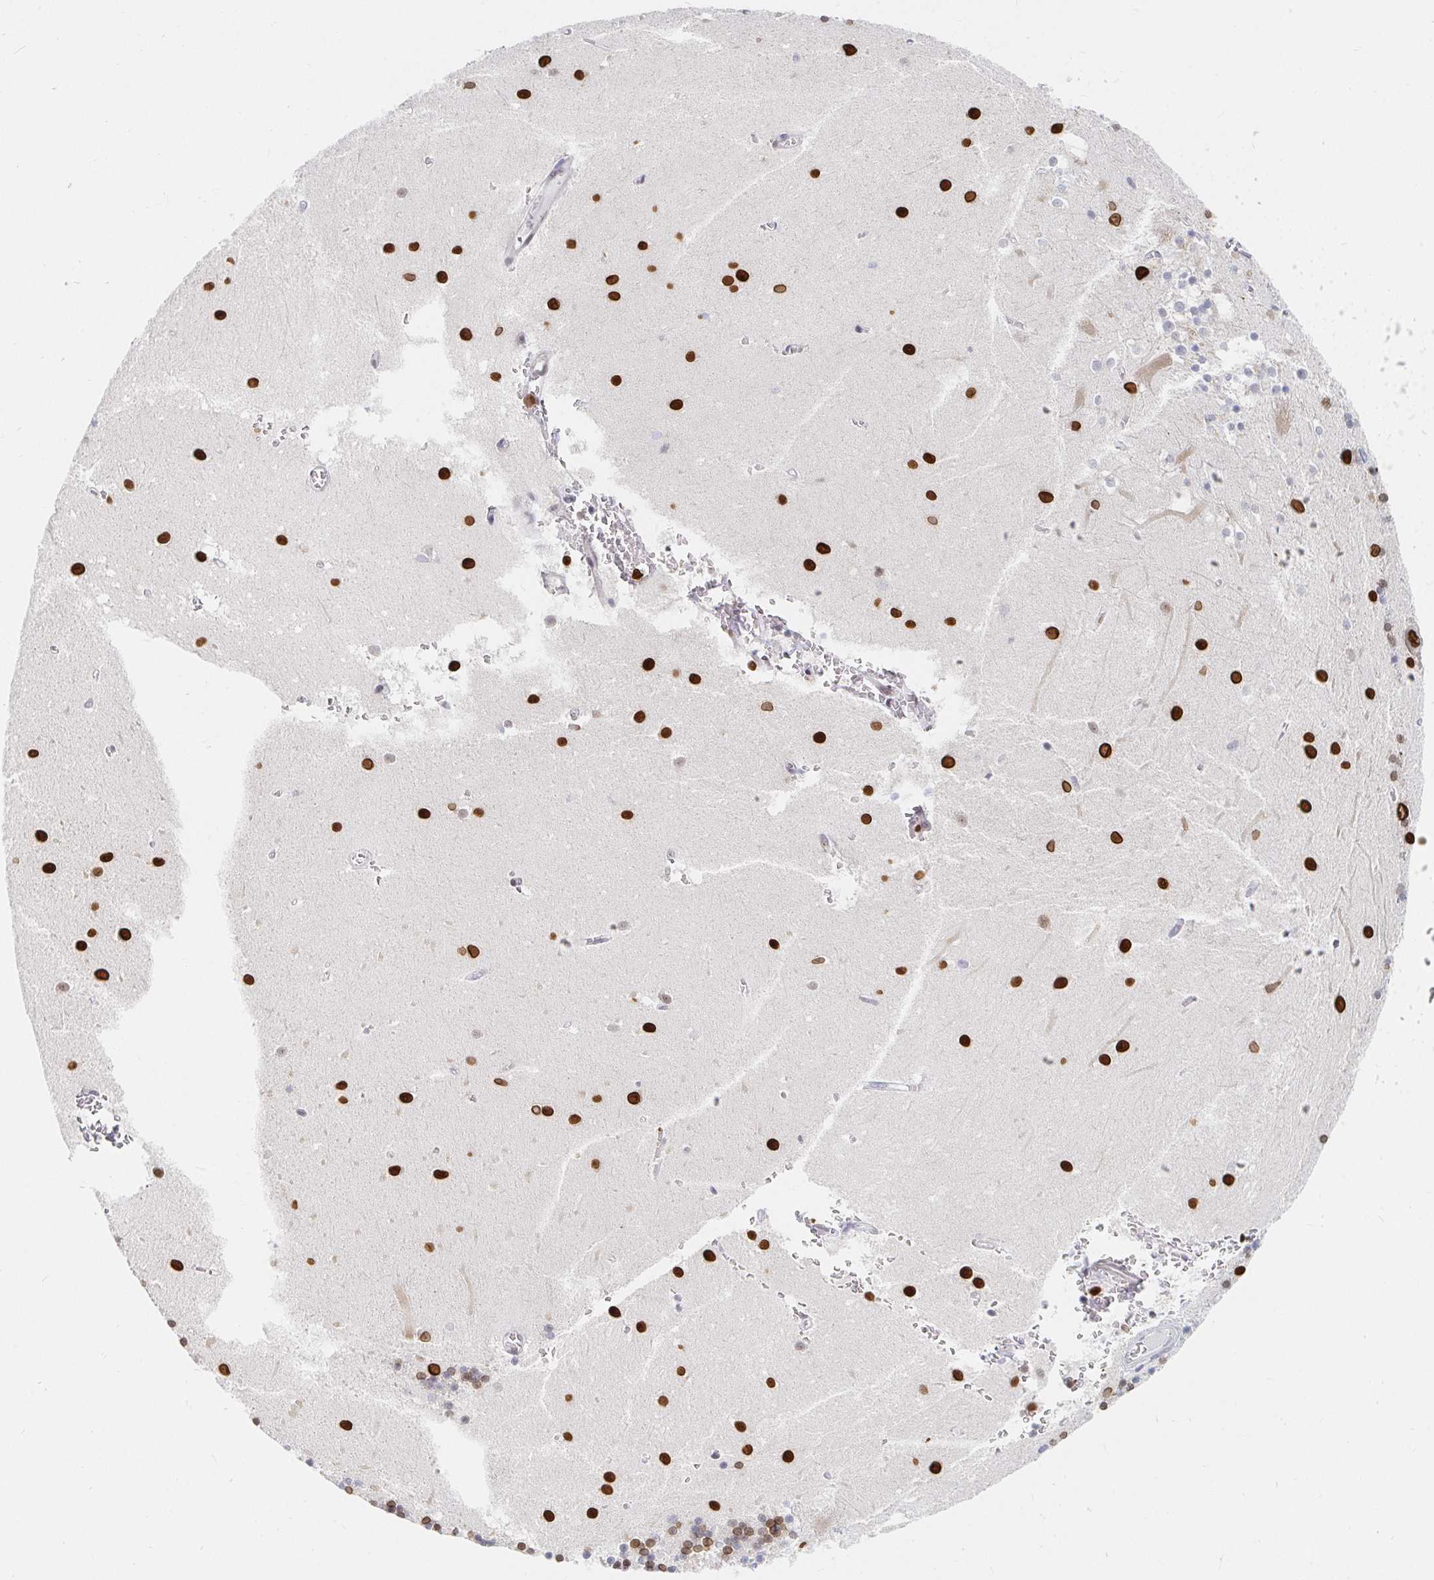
{"staining": {"intensity": "strong", "quantity": ">75%", "location": "nuclear"}, "tissue": "cerebellum", "cell_type": "Cells in granular layer", "image_type": "normal", "snomed": [{"axis": "morphology", "description": "Normal tissue, NOS"}, {"axis": "topography", "description": "Cerebellum"}], "caption": "Brown immunohistochemical staining in normal cerebellum demonstrates strong nuclear expression in about >75% of cells in granular layer.", "gene": "CHD2", "patient": {"sex": "male", "age": 54}}